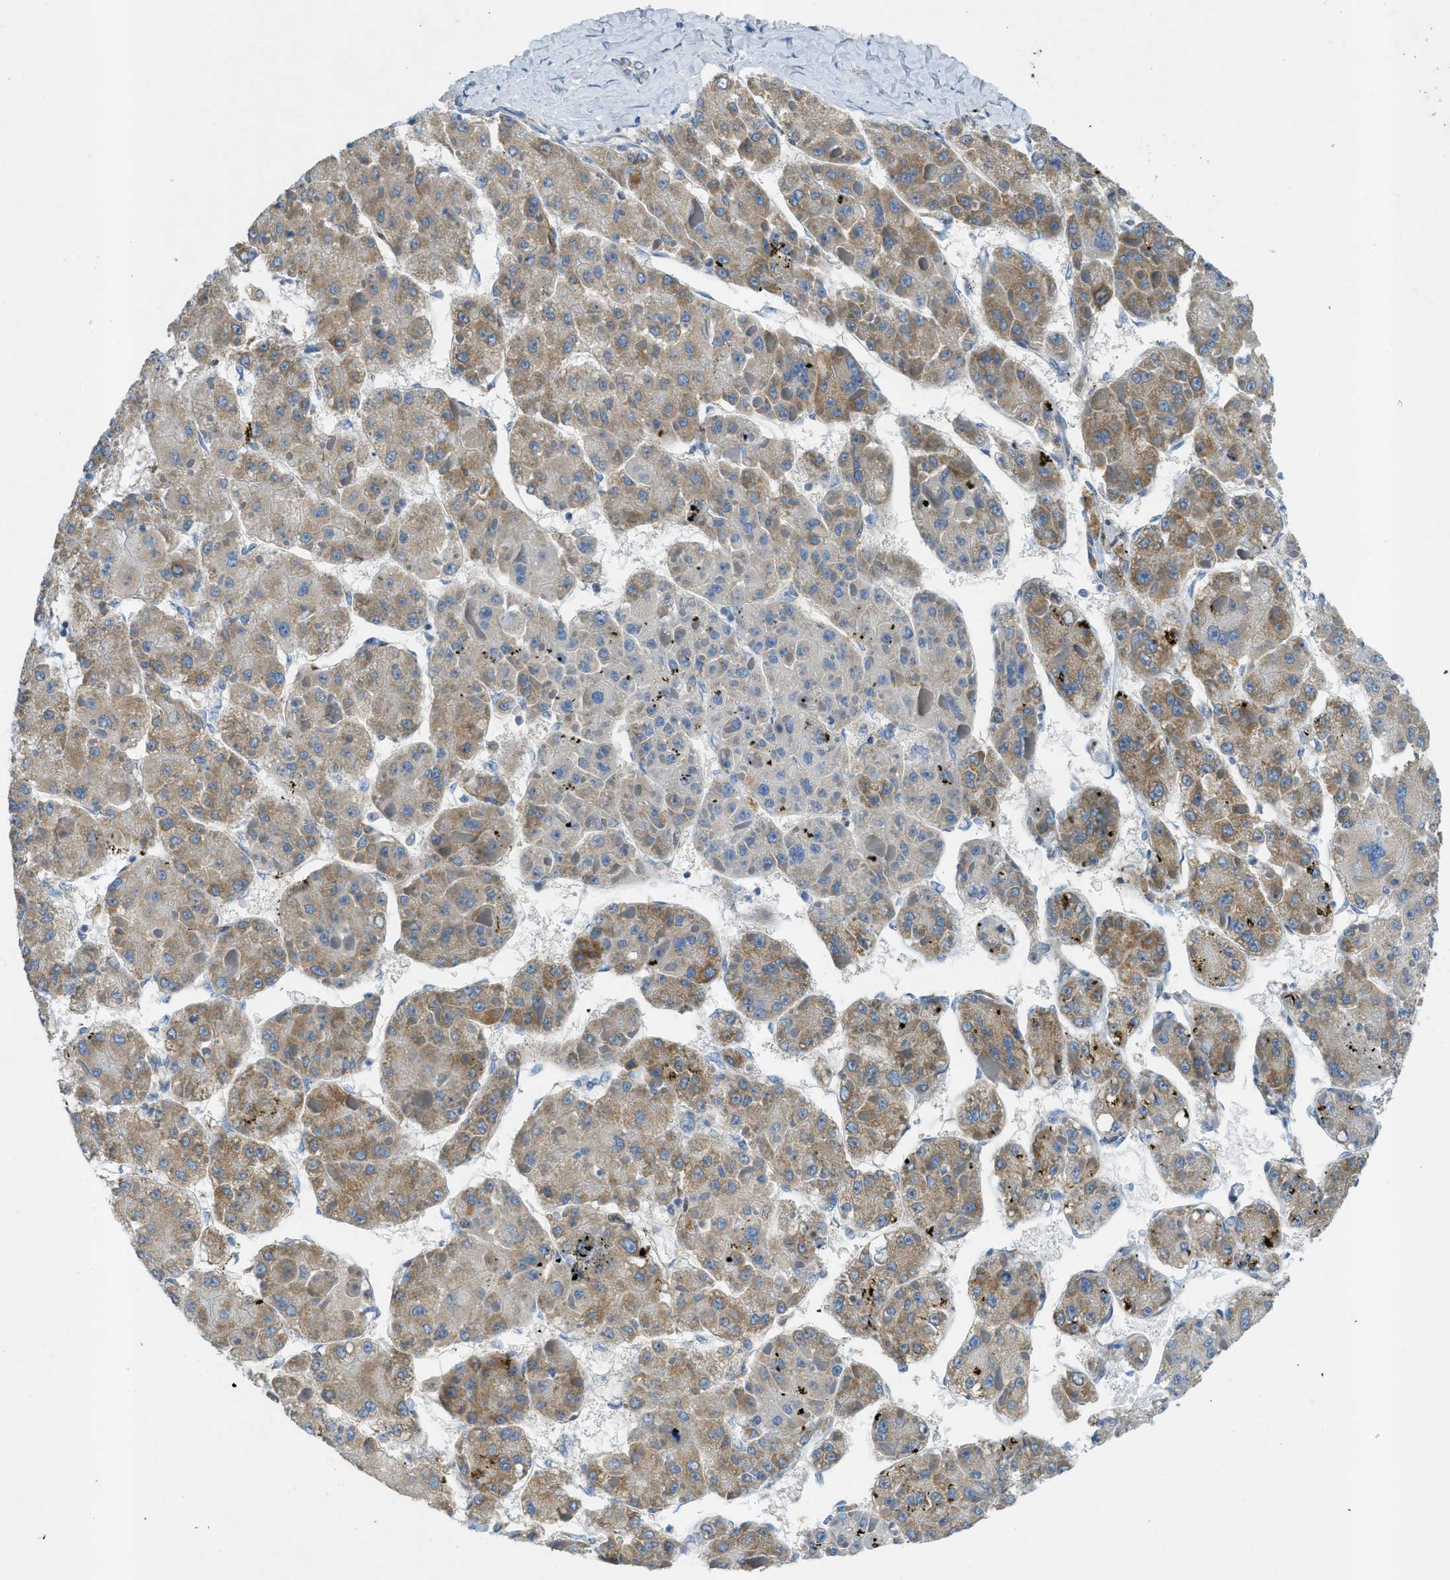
{"staining": {"intensity": "moderate", "quantity": ">75%", "location": "cytoplasmic/membranous"}, "tissue": "liver cancer", "cell_type": "Tumor cells", "image_type": "cancer", "snomed": [{"axis": "morphology", "description": "Carcinoma, Hepatocellular, NOS"}, {"axis": "topography", "description": "Liver"}], "caption": "Moderate cytoplasmic/membranous expression for a protein is present in approximately >75% of tumor cells of hepatocellular carcinoma (liver) using immunohistochemistry (IHC).", "gene": "CYGB", "patient": {"sex": "female", "age": 73}}